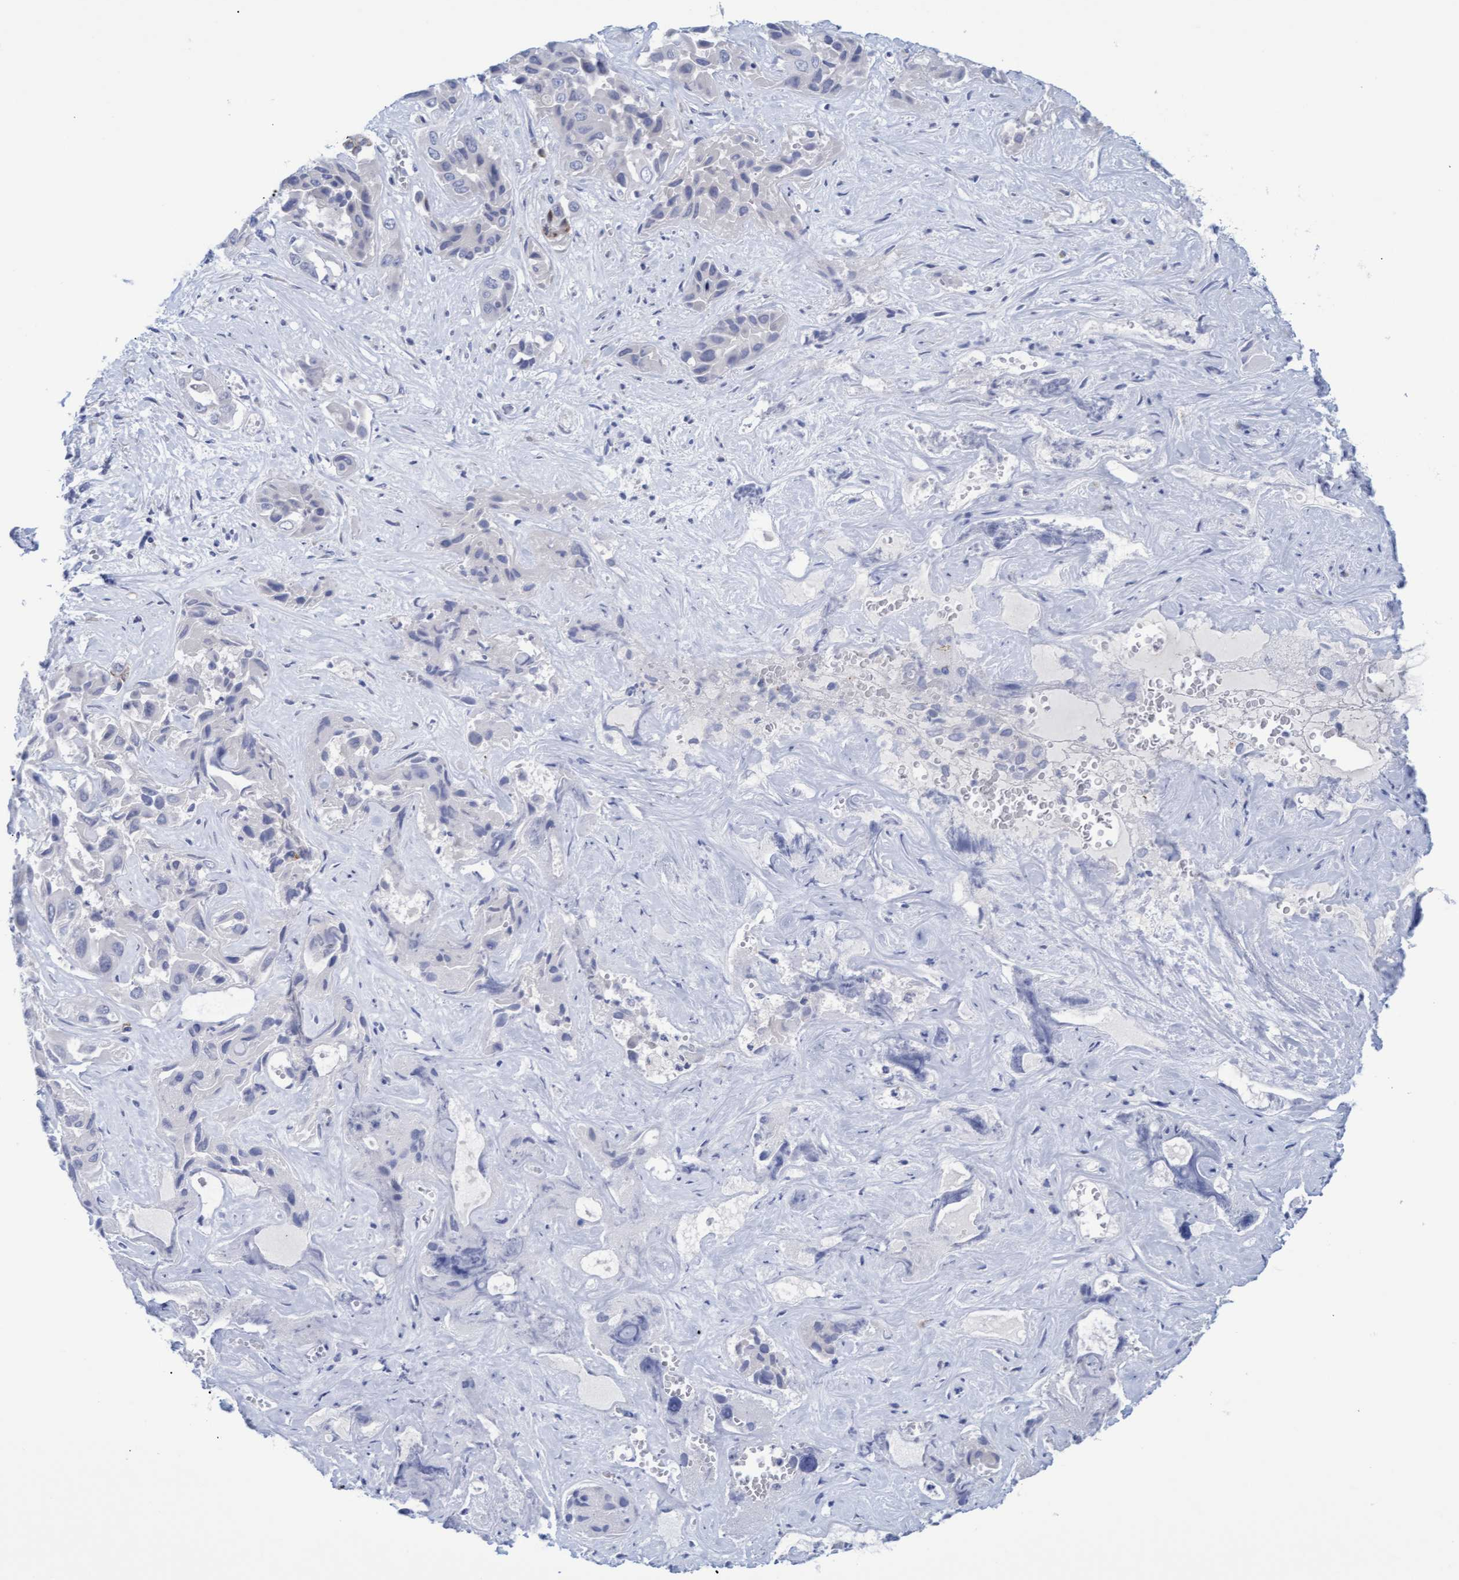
{"staining": {"intensity": "negative", "quantity": "none", "location": "none"}, "tissue": "liver cancer", "cell_type": "Tumor cells", "image_type": "cancer", "snomed": [{"axis": "morphology", "description": "Cholangiocarcinoma"}, {"axis": "topography", "description": "Liver"}], "caption": "Tumor cells are negative for protein expression in human liver cancer. The staining is performed using DAB (3,3'-diaminobenzidine) brown chromogen with nuclei counter-stained in using hematoxylin.", "gene": "STXBP1", "patient": {"sex": "female", "age": 52}}